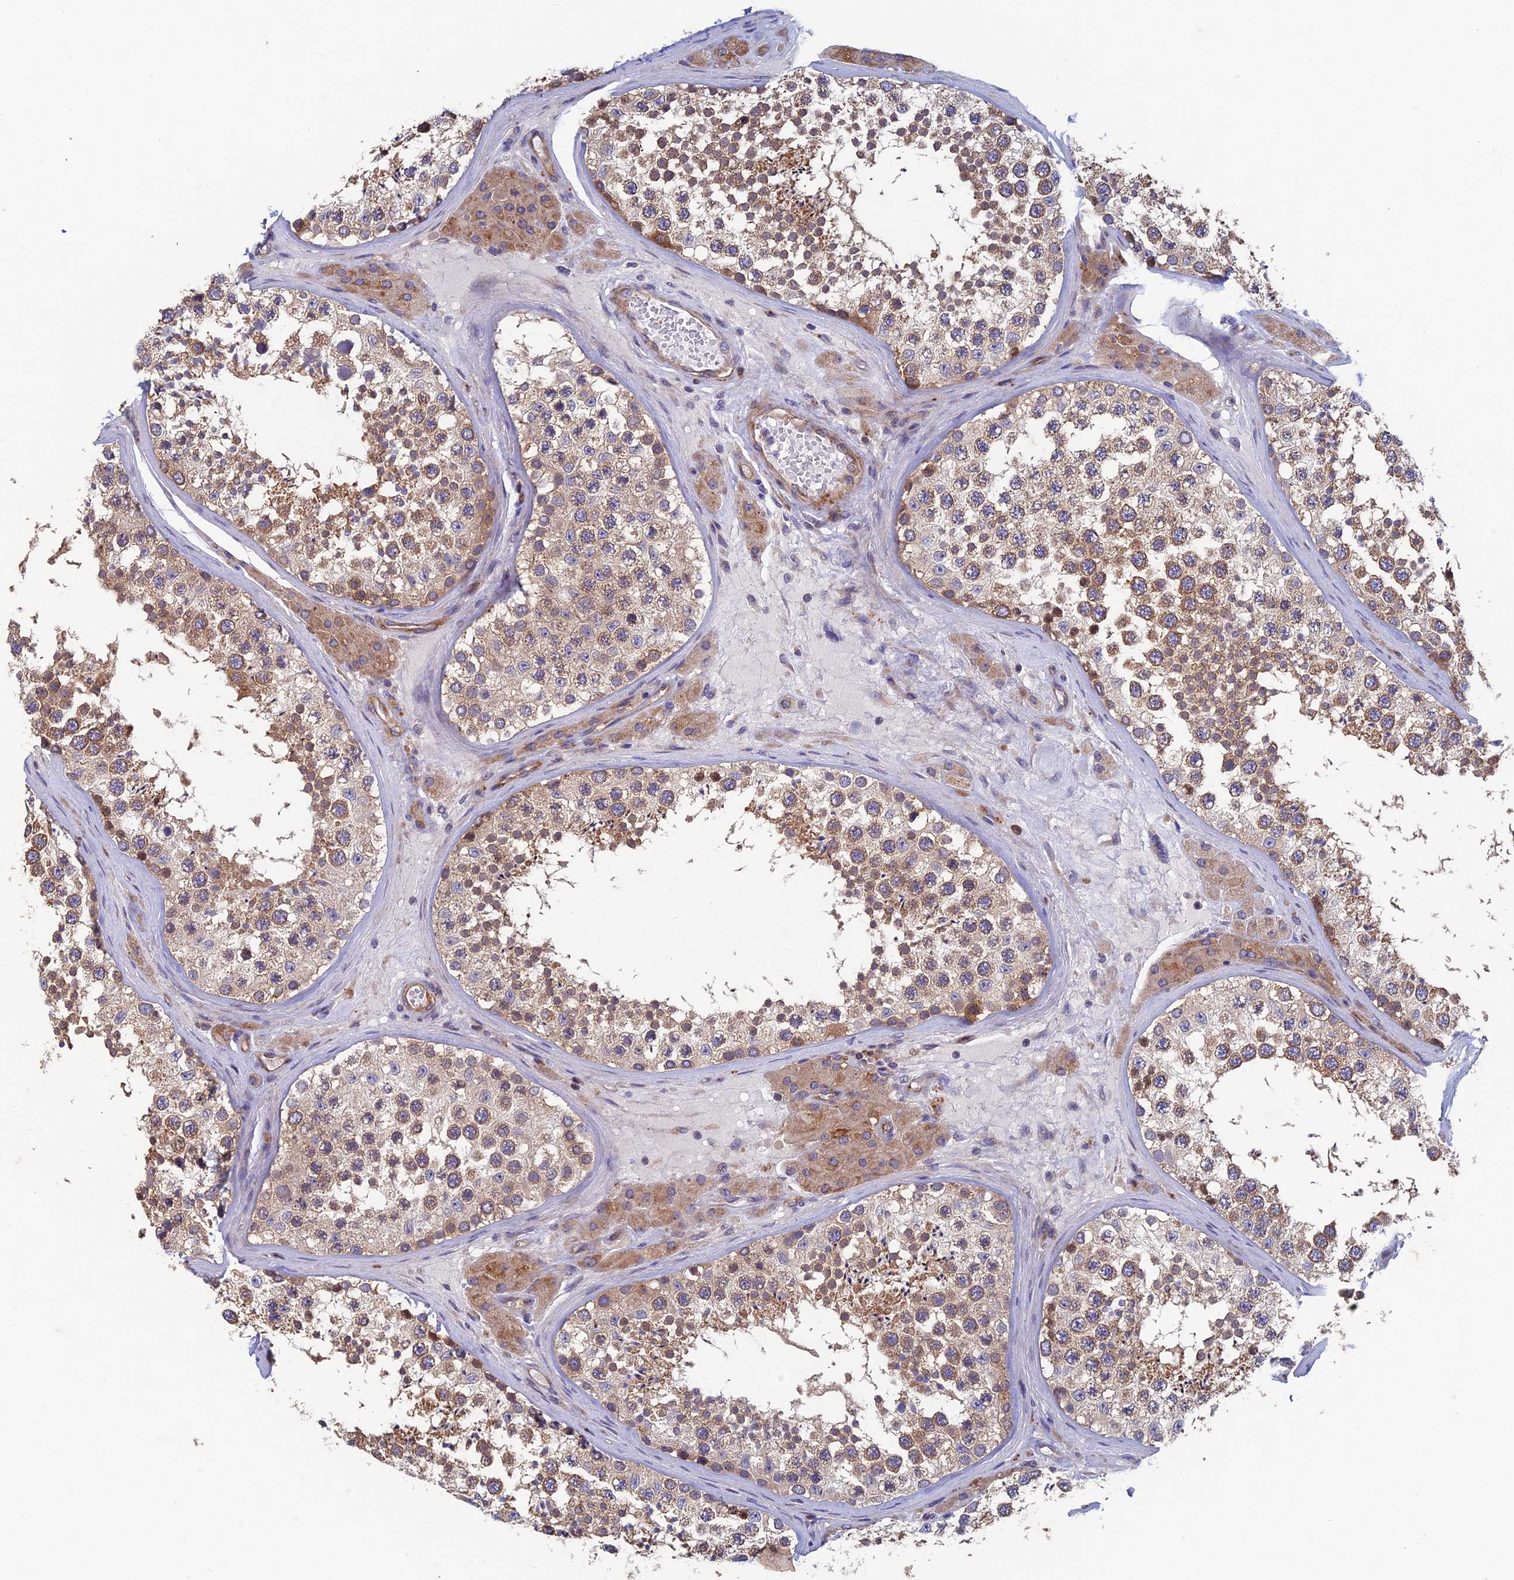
{"staining": {"intensity": "moderate", "quantity": ">75%", "location": "cytoplasmic/membranous"}, "tissue": "testis", "cell_type": "Cells in seminiferous ducts", "image_type": "normal", "snomed": [{"axis": "morphology", "description": "Normal tissue, NOS"}, {"axis": "topography", "description": "Testis"}], "caption": "Human testis stained with a brown dye displays moderate cytoplasmic/membranous positive staining in approximately >75% of cells in seminiferous ducts.", "gene": "NCAPG", "patient": {"sex": "male", "age": 46}}